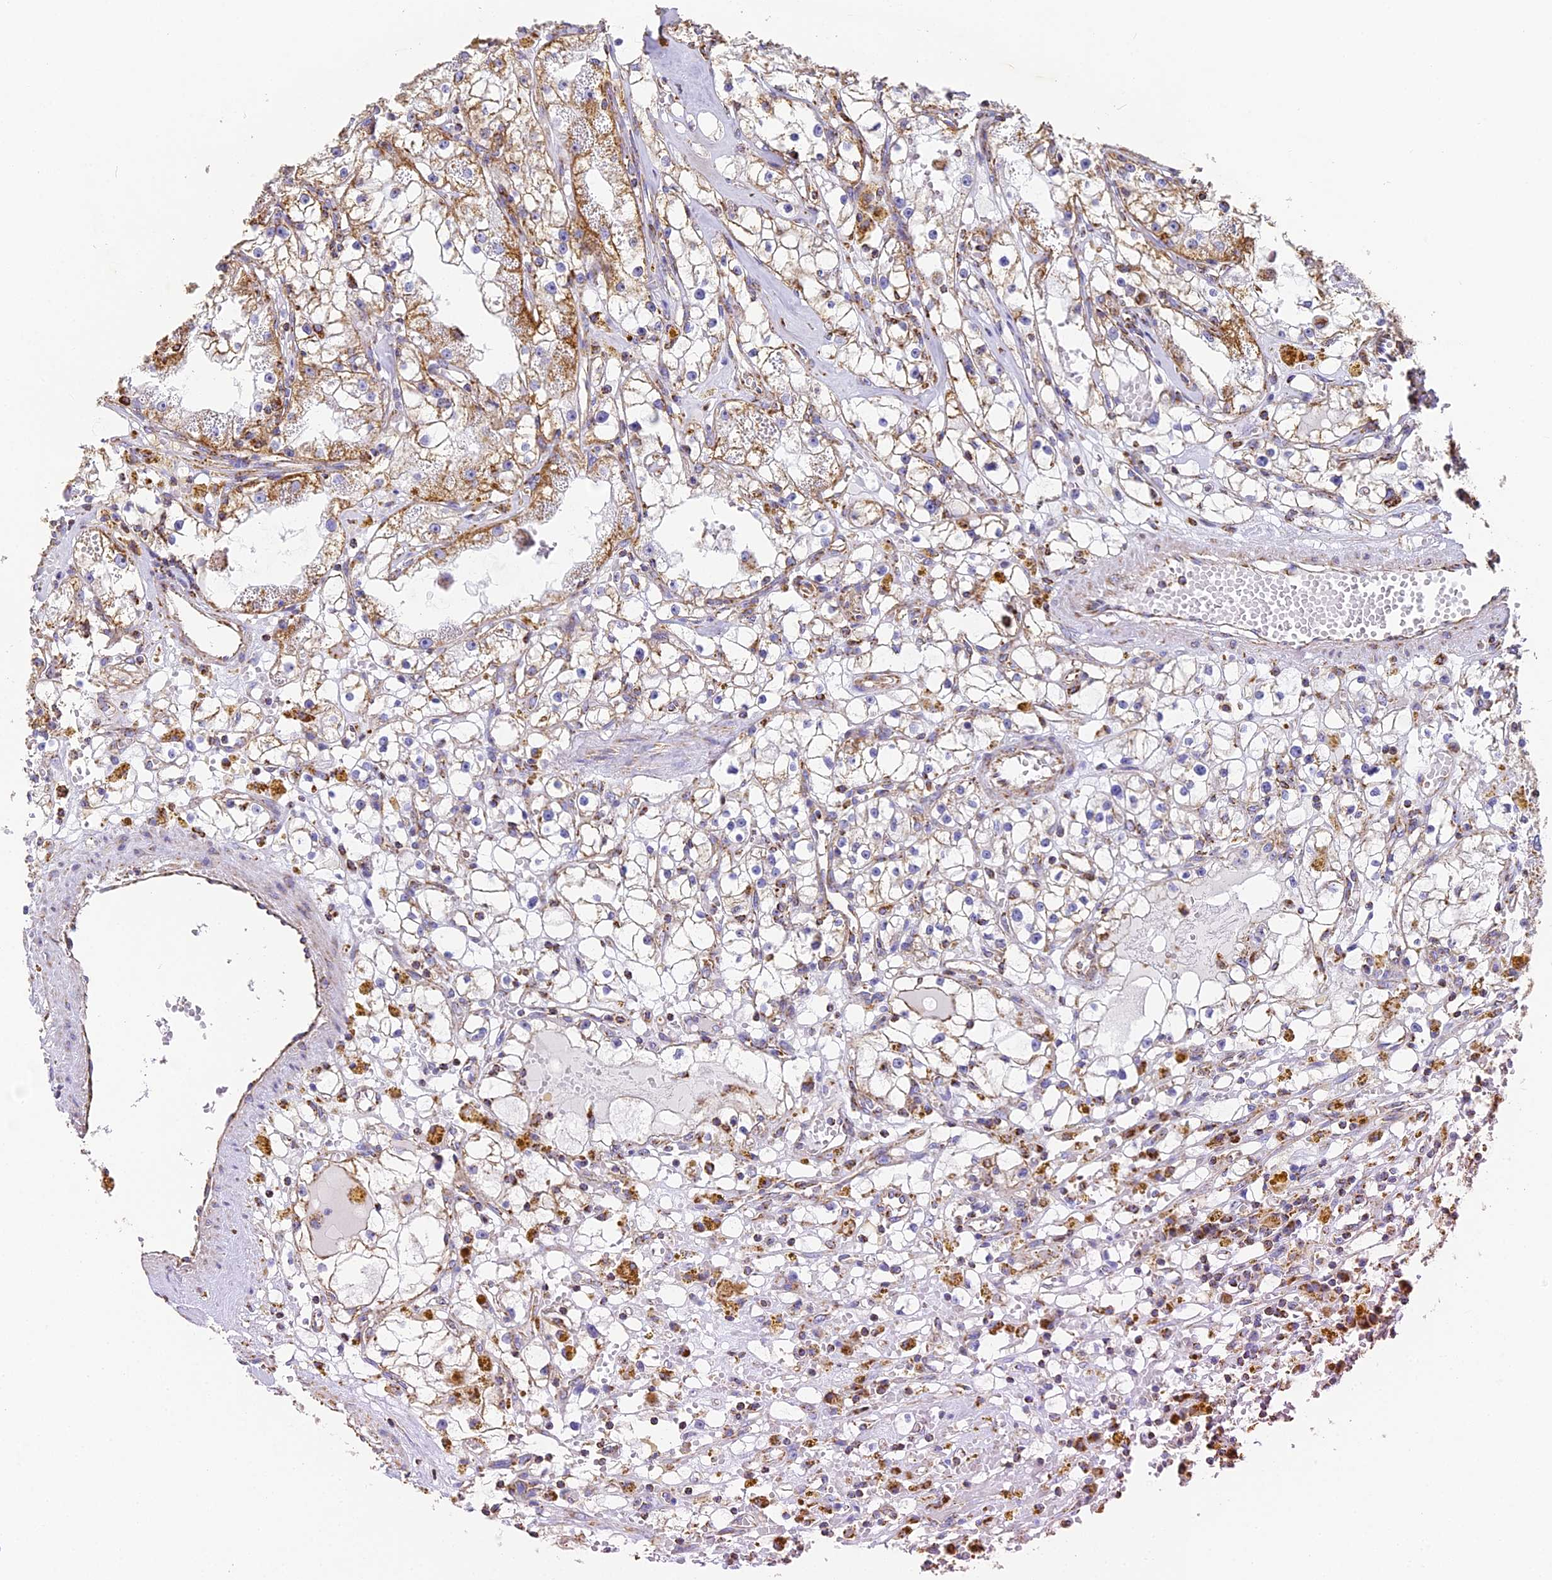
{"staining": {"intensity": "moderate", "quantity": "<25%", "location": "cytoplasmic/membranous"}, "tissue": "renal cancer", "cell_type": "Tumor cells", "image_type": "cancer", "snomed": [{"axis": "morphology", "description": "Adenocarcinoma, NOS"}, {"axis": "topography", "description": "Kidney"}], "caption": "Approximately <25% of tumor cells in human adenocarcinoma (renal) exhibit moderate cytoplasmic/membranous protein staining as visualized by brown immunohistochemical staining.", "gene": "COX6C", "patient": {"sex": "male", "age": 56}}